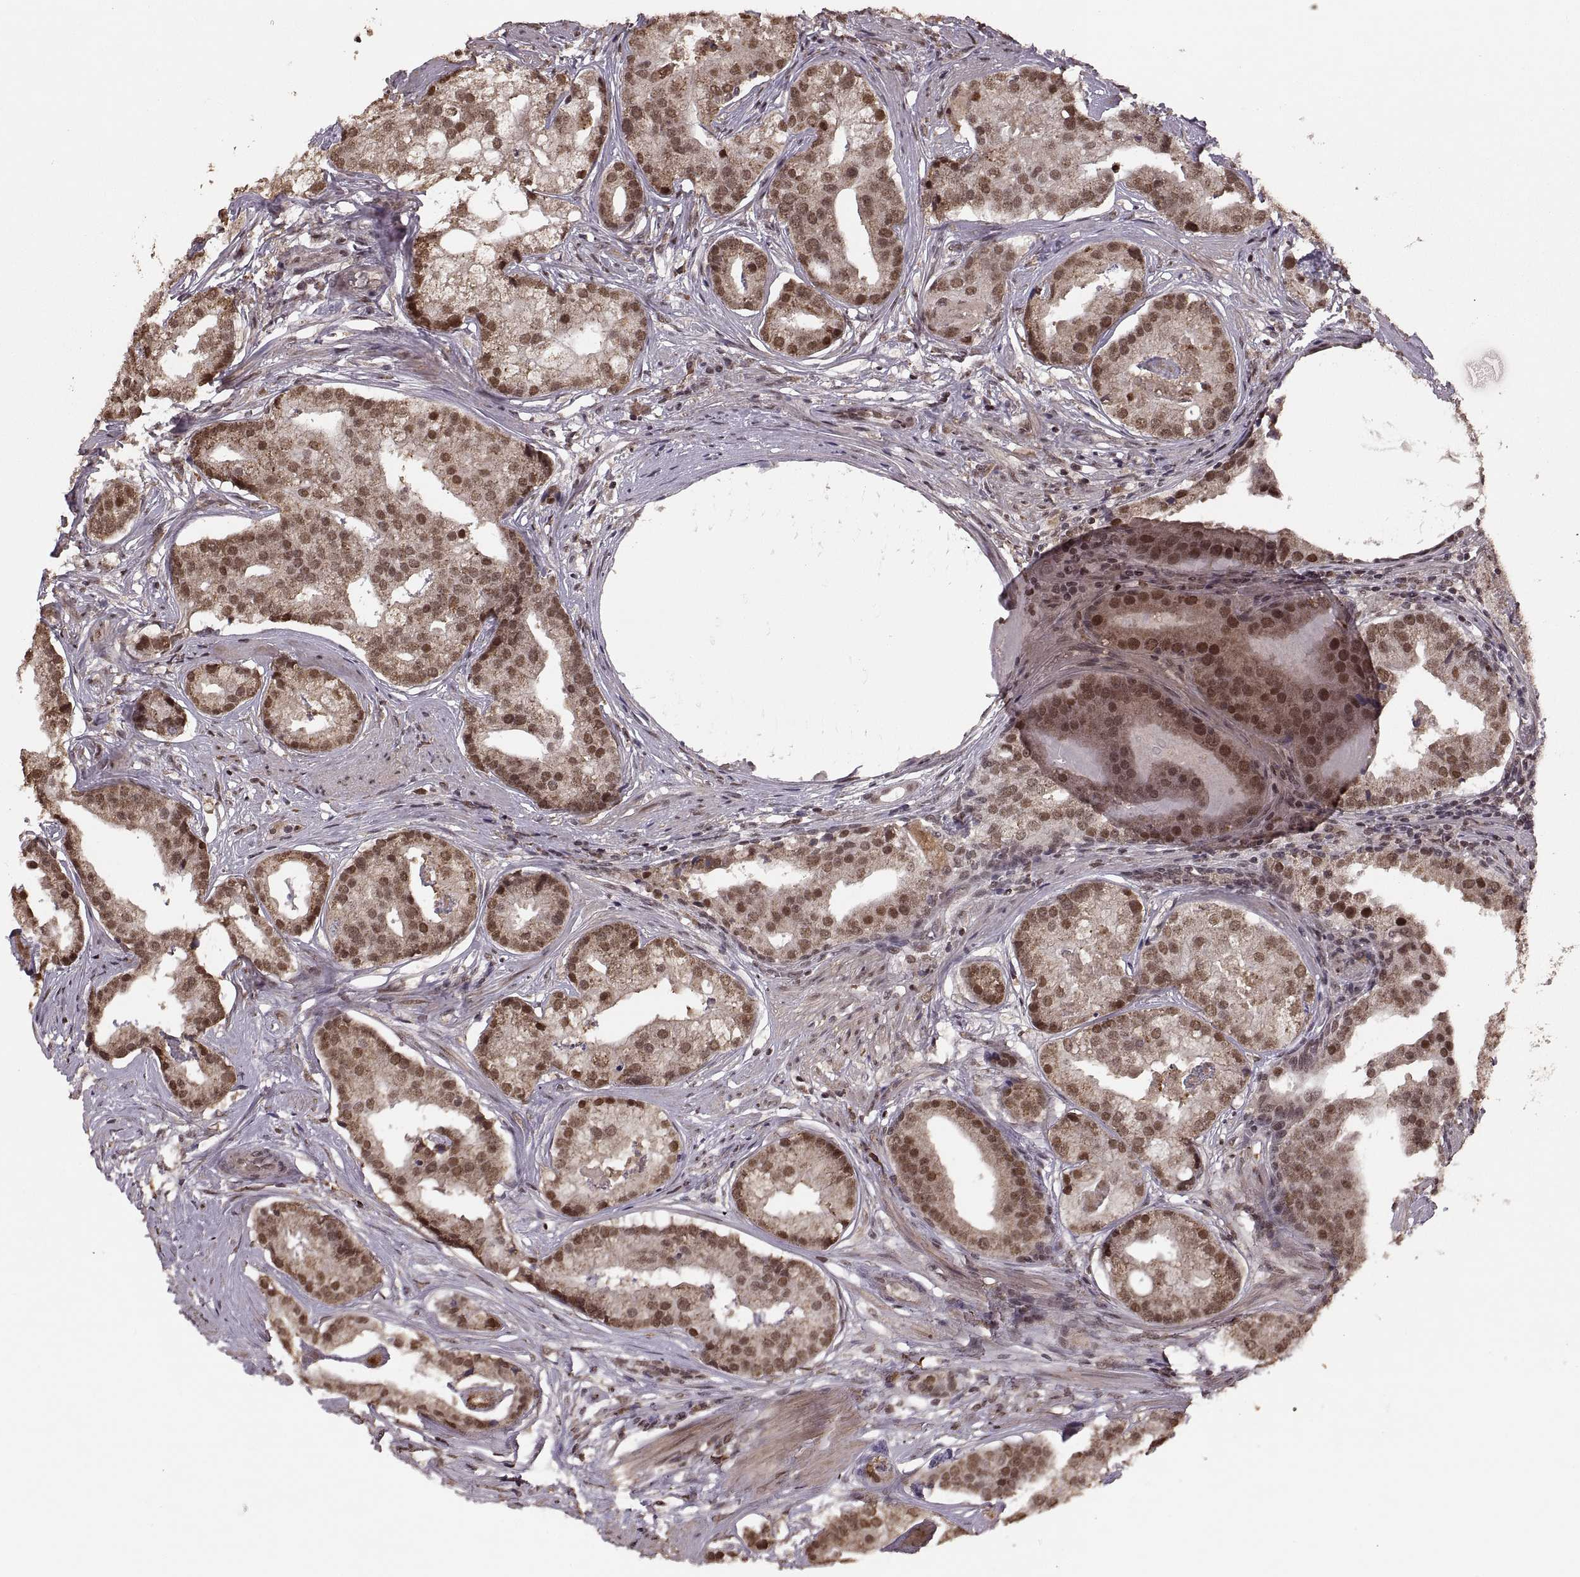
{"staining": {"intensity": "moderate", "quantity": ">75%", "location": "cytoplasmic/membranous,nuclear"}, "tissue": "prostate cancer", "cell_type": "Tumor cells", "image_type": "cancer", "snomed": [{"axis": "morphology", "description": "Adenocarcinoma, NOS"}, {"axis": "topography", "description": "Prostate and seminal vesicle, NOS"}, {"axis": "topography", "description": "Prostate"}], "caption": "Moderate cytoplasmic/membranous and nuclear positivity for a protein is present in about >75% of tumor cells of prostate cancer (adenocarcinoma) using immunohistochemistry.", "gene": "RFT1", "patient": {"sex": "male", "age": 44}}